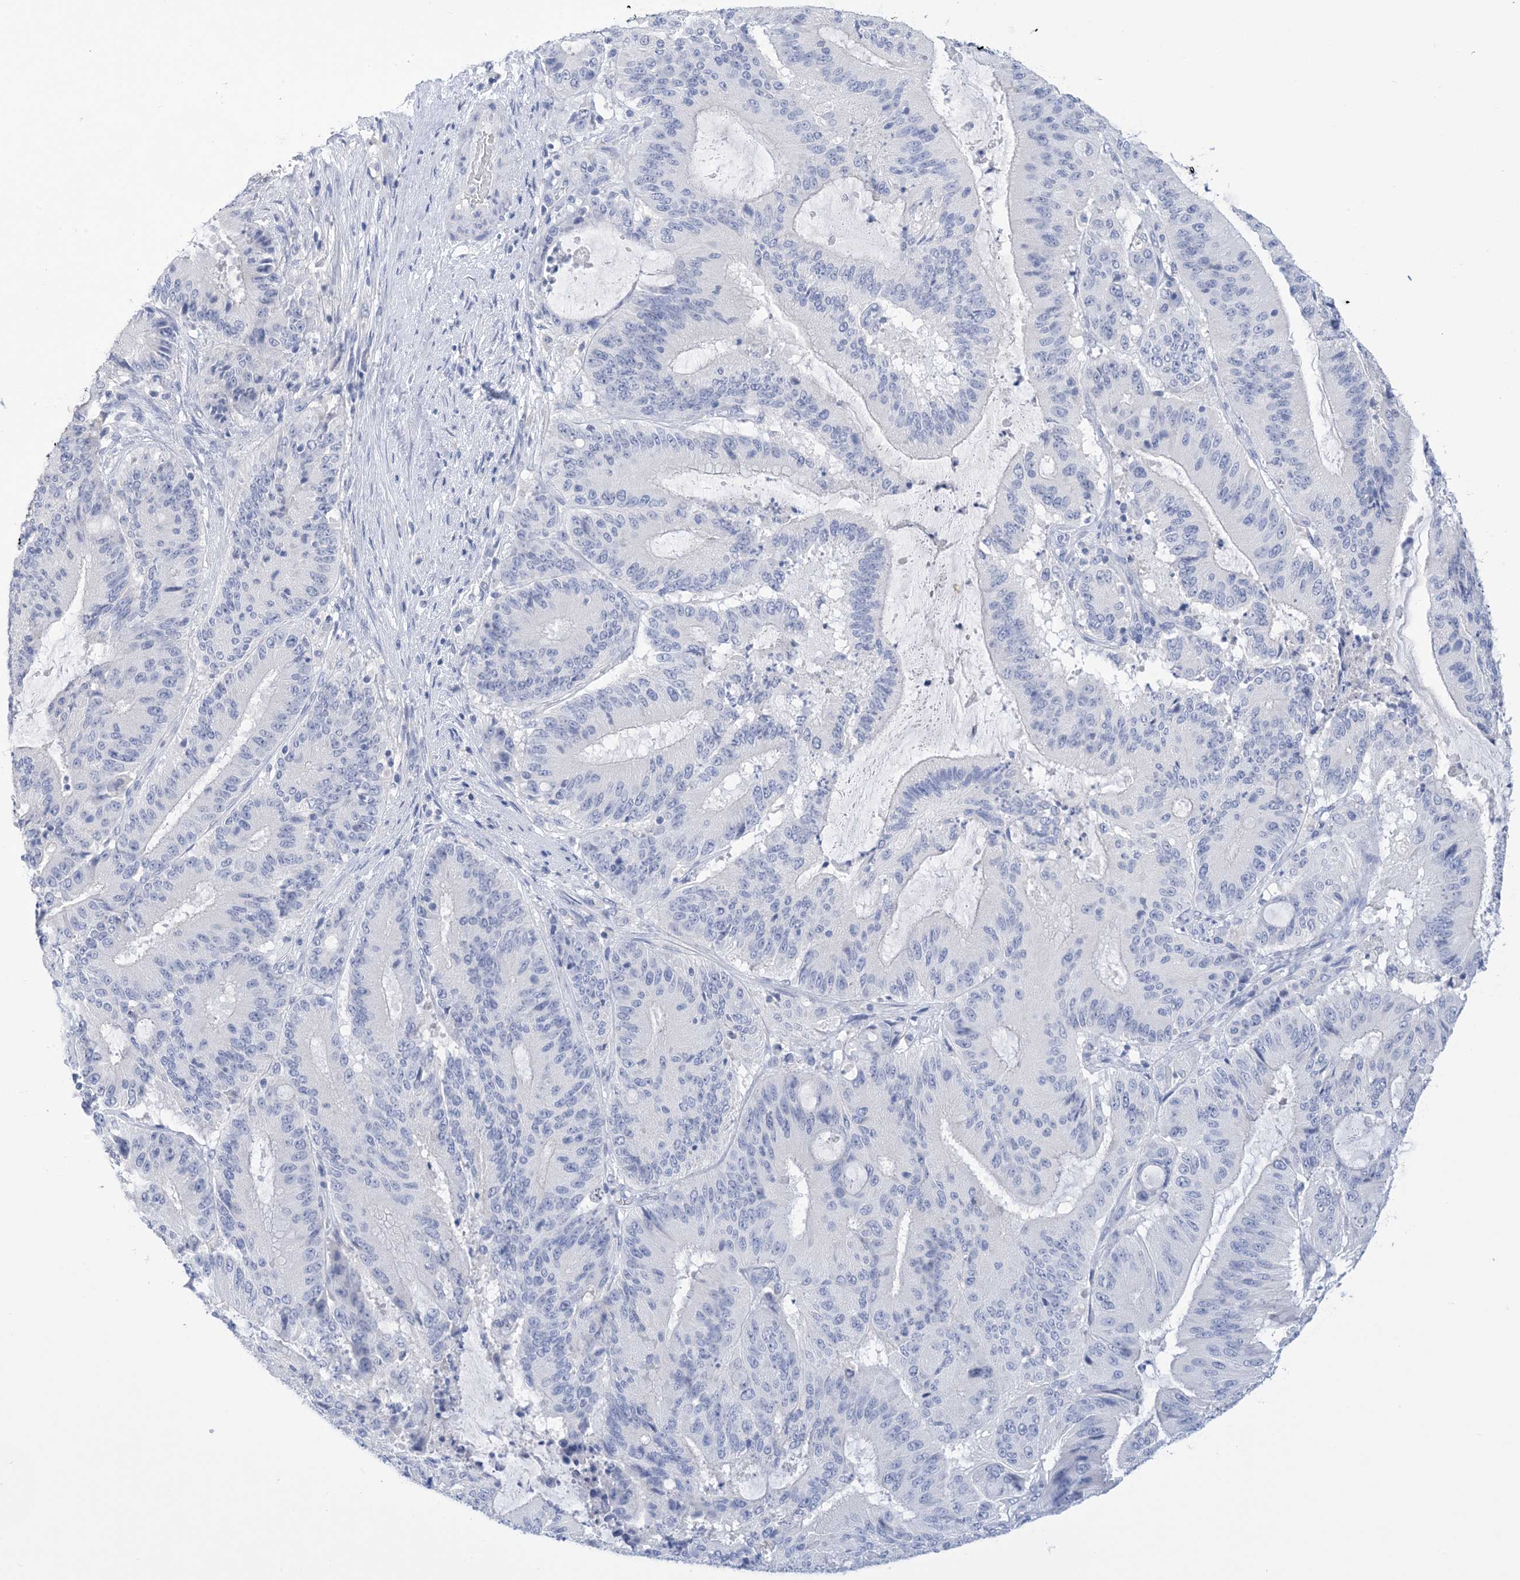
{"staining": {"intensity": "negative", "quantity": "none", "location": "none"}, "tissue": "liver cancer", "cell_type": "Tumor cells", "image_type": "cancer", "snomed": [{"axis": "morphology", "description": "Normal tissue, NOS"}, {"axis": "morphology", "description": "Cholangiocarcinoma"}, {"axis": "topography", "description": "Liver"}, {"axis": "topography", "description": "Peripheral nerve tissue"}], "caption": "High power microscopy photomicrograph of an IHC photomicrograph of liver cancer (cholangiocarcinoma), revealing no significant positivity in tumor cells.", "gene": "DSC3", "patient": {"sex": "female", "age": 73}}